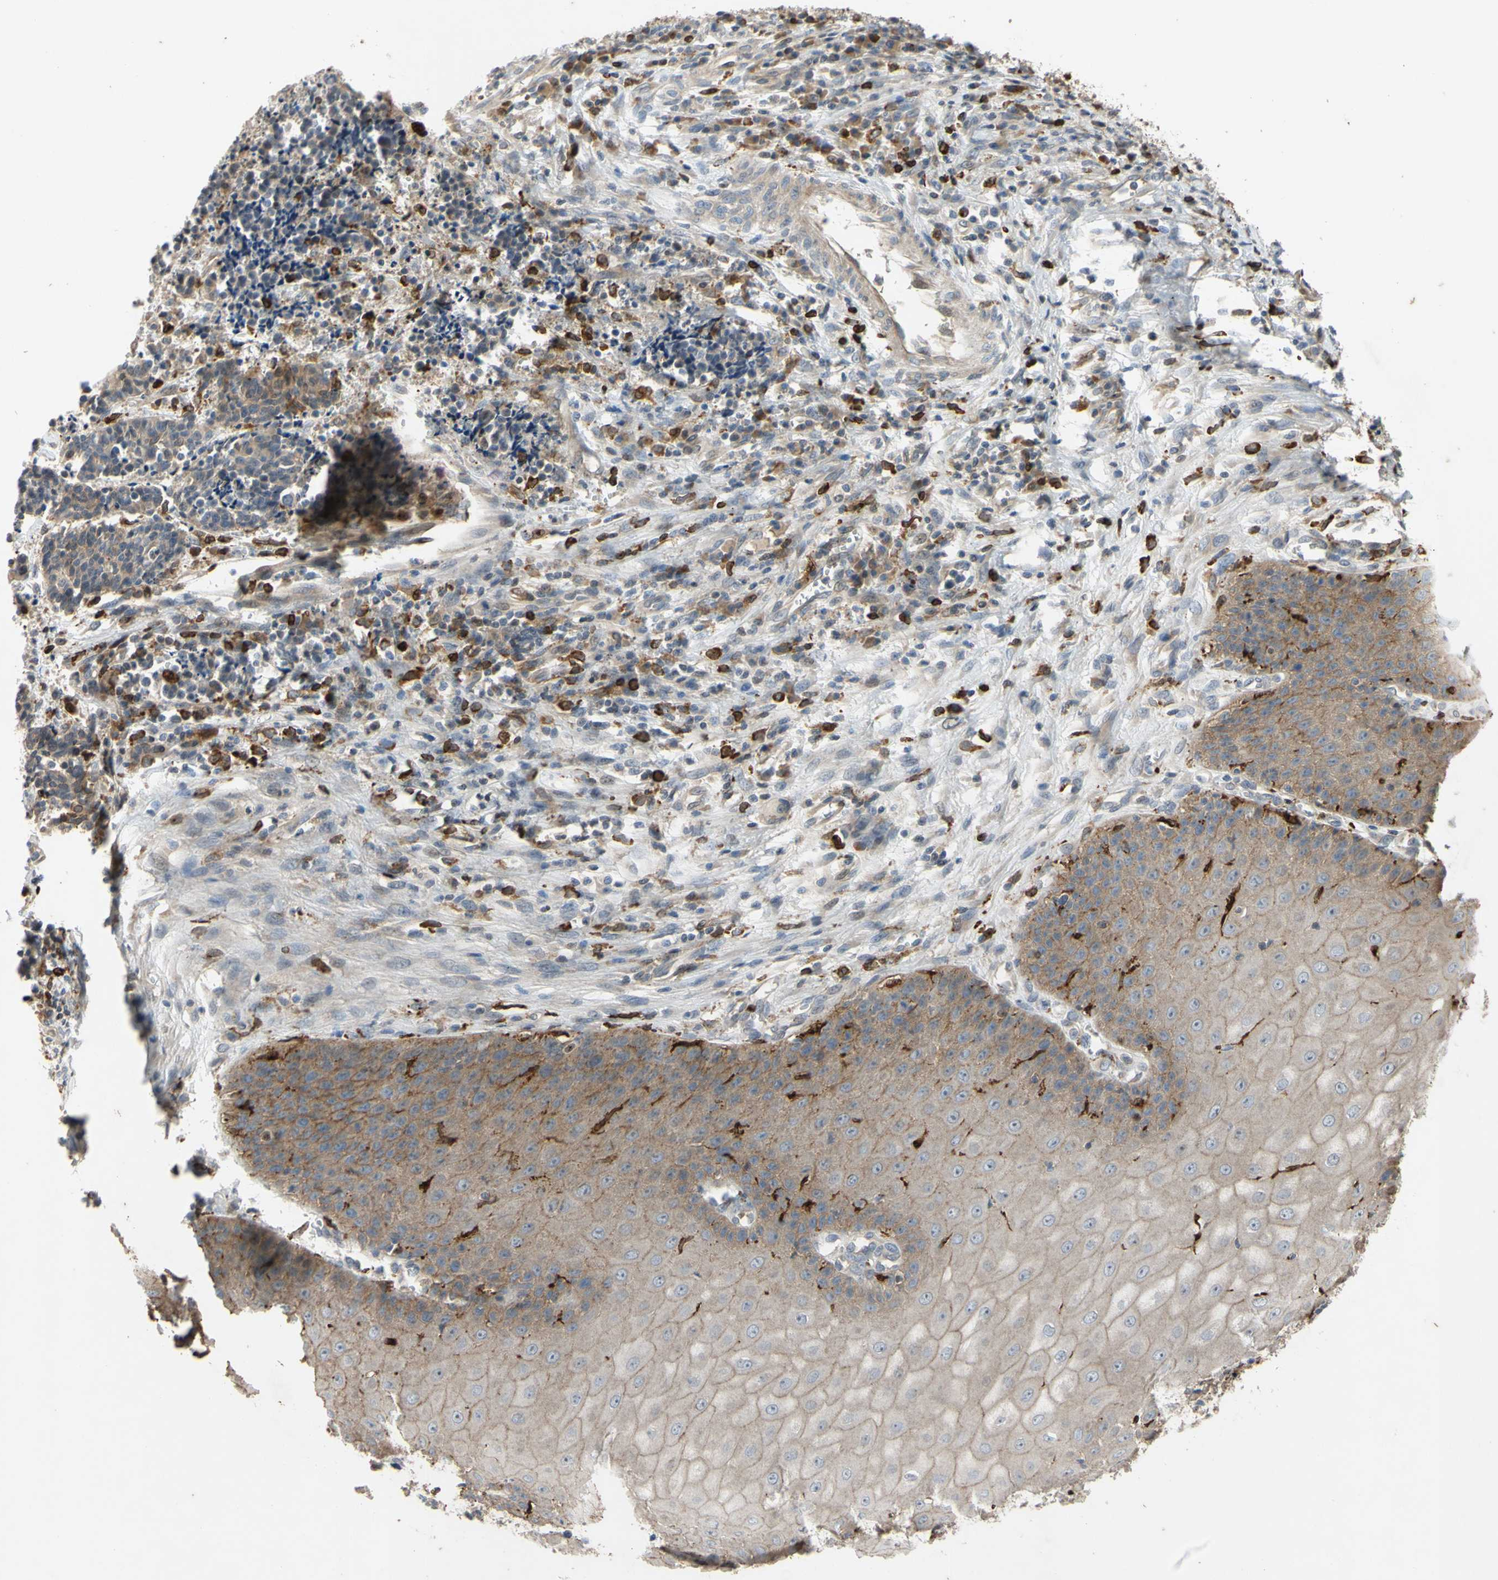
{"staining": {"intensity": "weak", "quantity": ">75%", "location": "cytoplasmic/membranous"}, "tissue": "cervical cancer", "cell_type": "Tumor cells", "image_type": "cancer", "snomed": [{"axis": "morphology", "description": "Squamous cell carcinoma, NOS"}, {"axis": "topography", "description": "Cervix"}], "caption": "Cervical cancer (squamous cell carcinoma) stained for a protein exhibits weak cytoplasmic/membranous positivity in tumor cells.", "gene": "PLXNA2", "patient": {"sex": "female", "age": 35}}